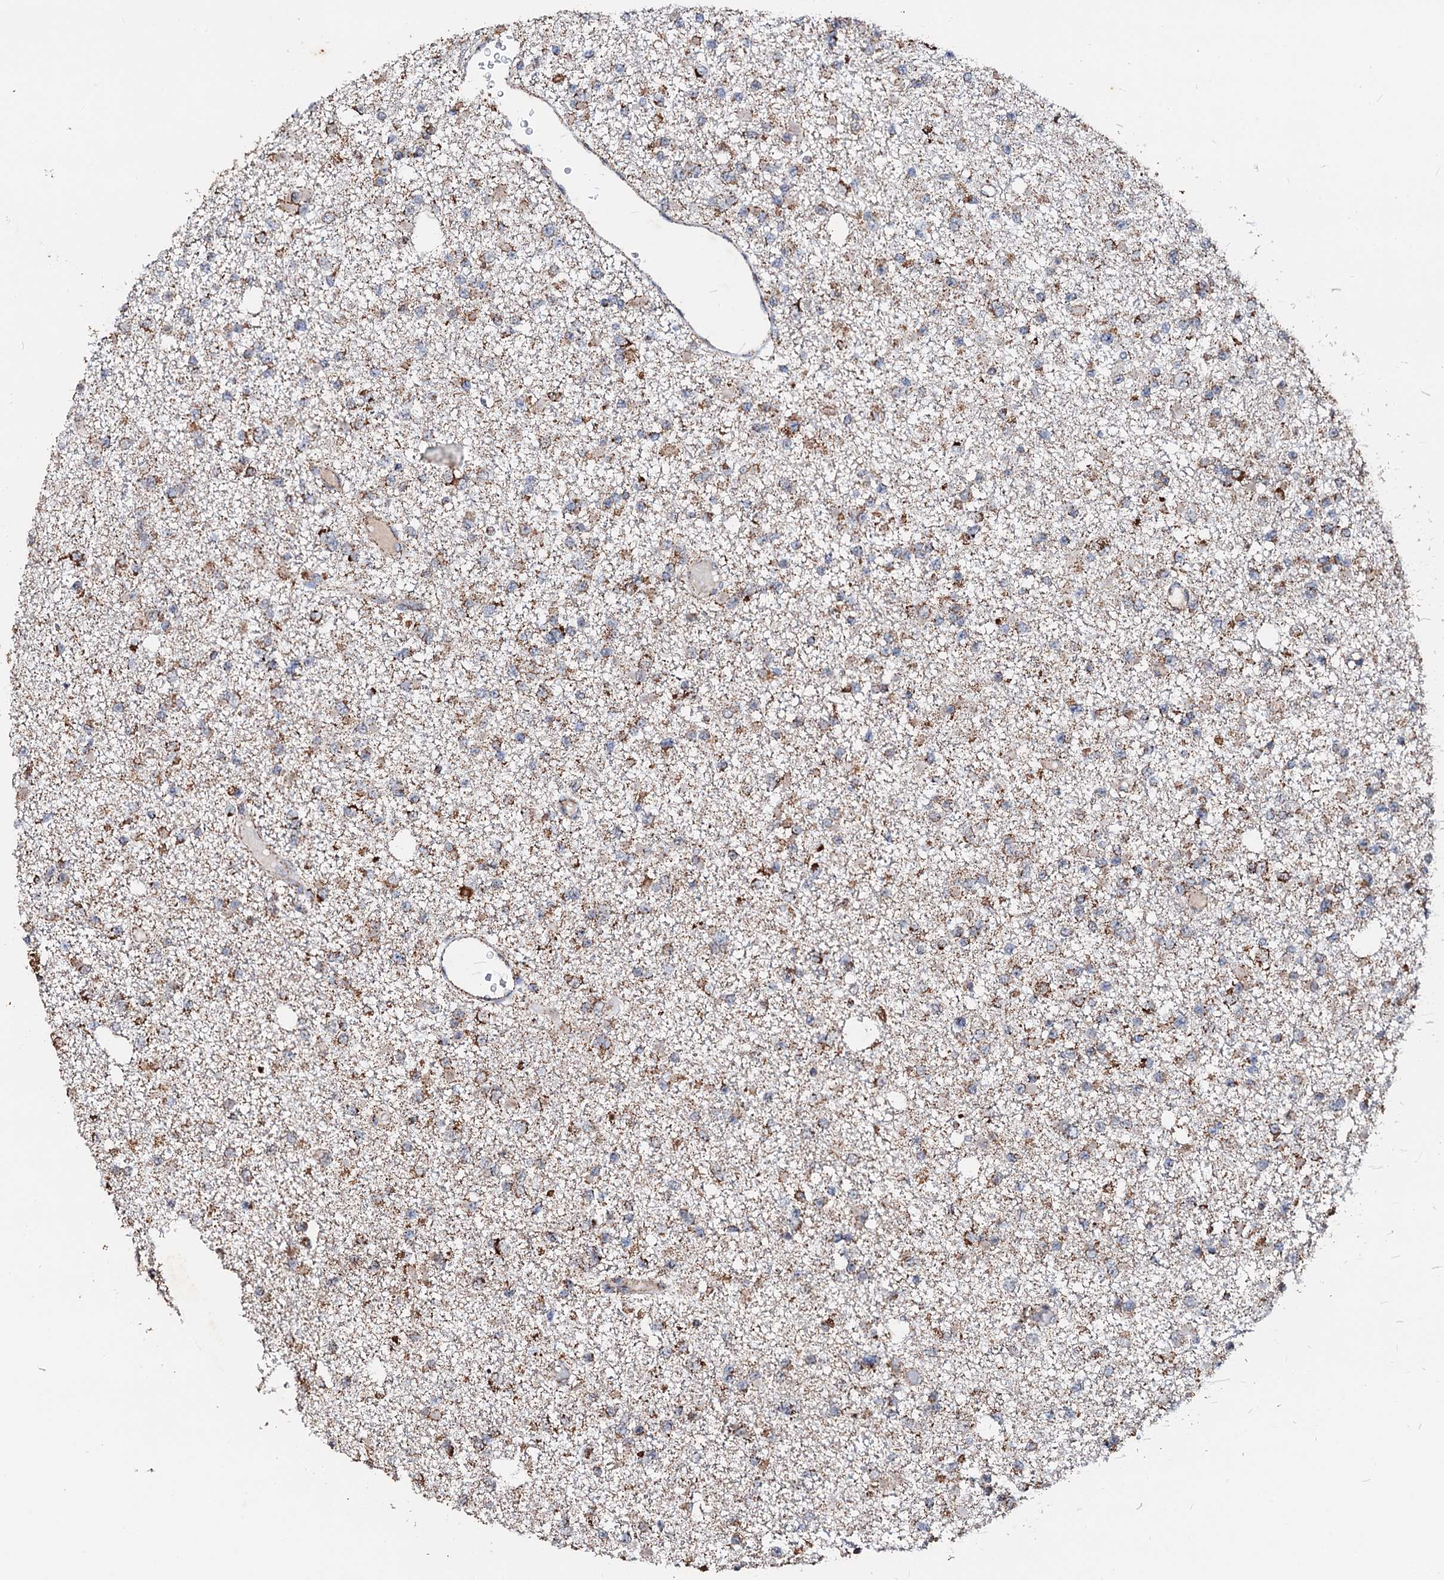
{"staining": {"intensity": "moderate", "quantity": "25%-75%", "location": "cytoplasmic/membranous"}, "tissue": "glioma", "cell_type": "Tumor cells", "image_type": "cancer", "snomed": [{"axis": "morphology", "description": "Glioma, malignant, Low grade"}, {"axis": "topography", "description": "Brain"}], "caption": "A histopathology image showing moderate cytoplasmic/membranous expression in about 25%-75% of tumor cells in glioma, as visualized by brown immunohistochemical staining.", "gene": "SECISBP2L", "patient": {"sex": "female", "age": 22}}